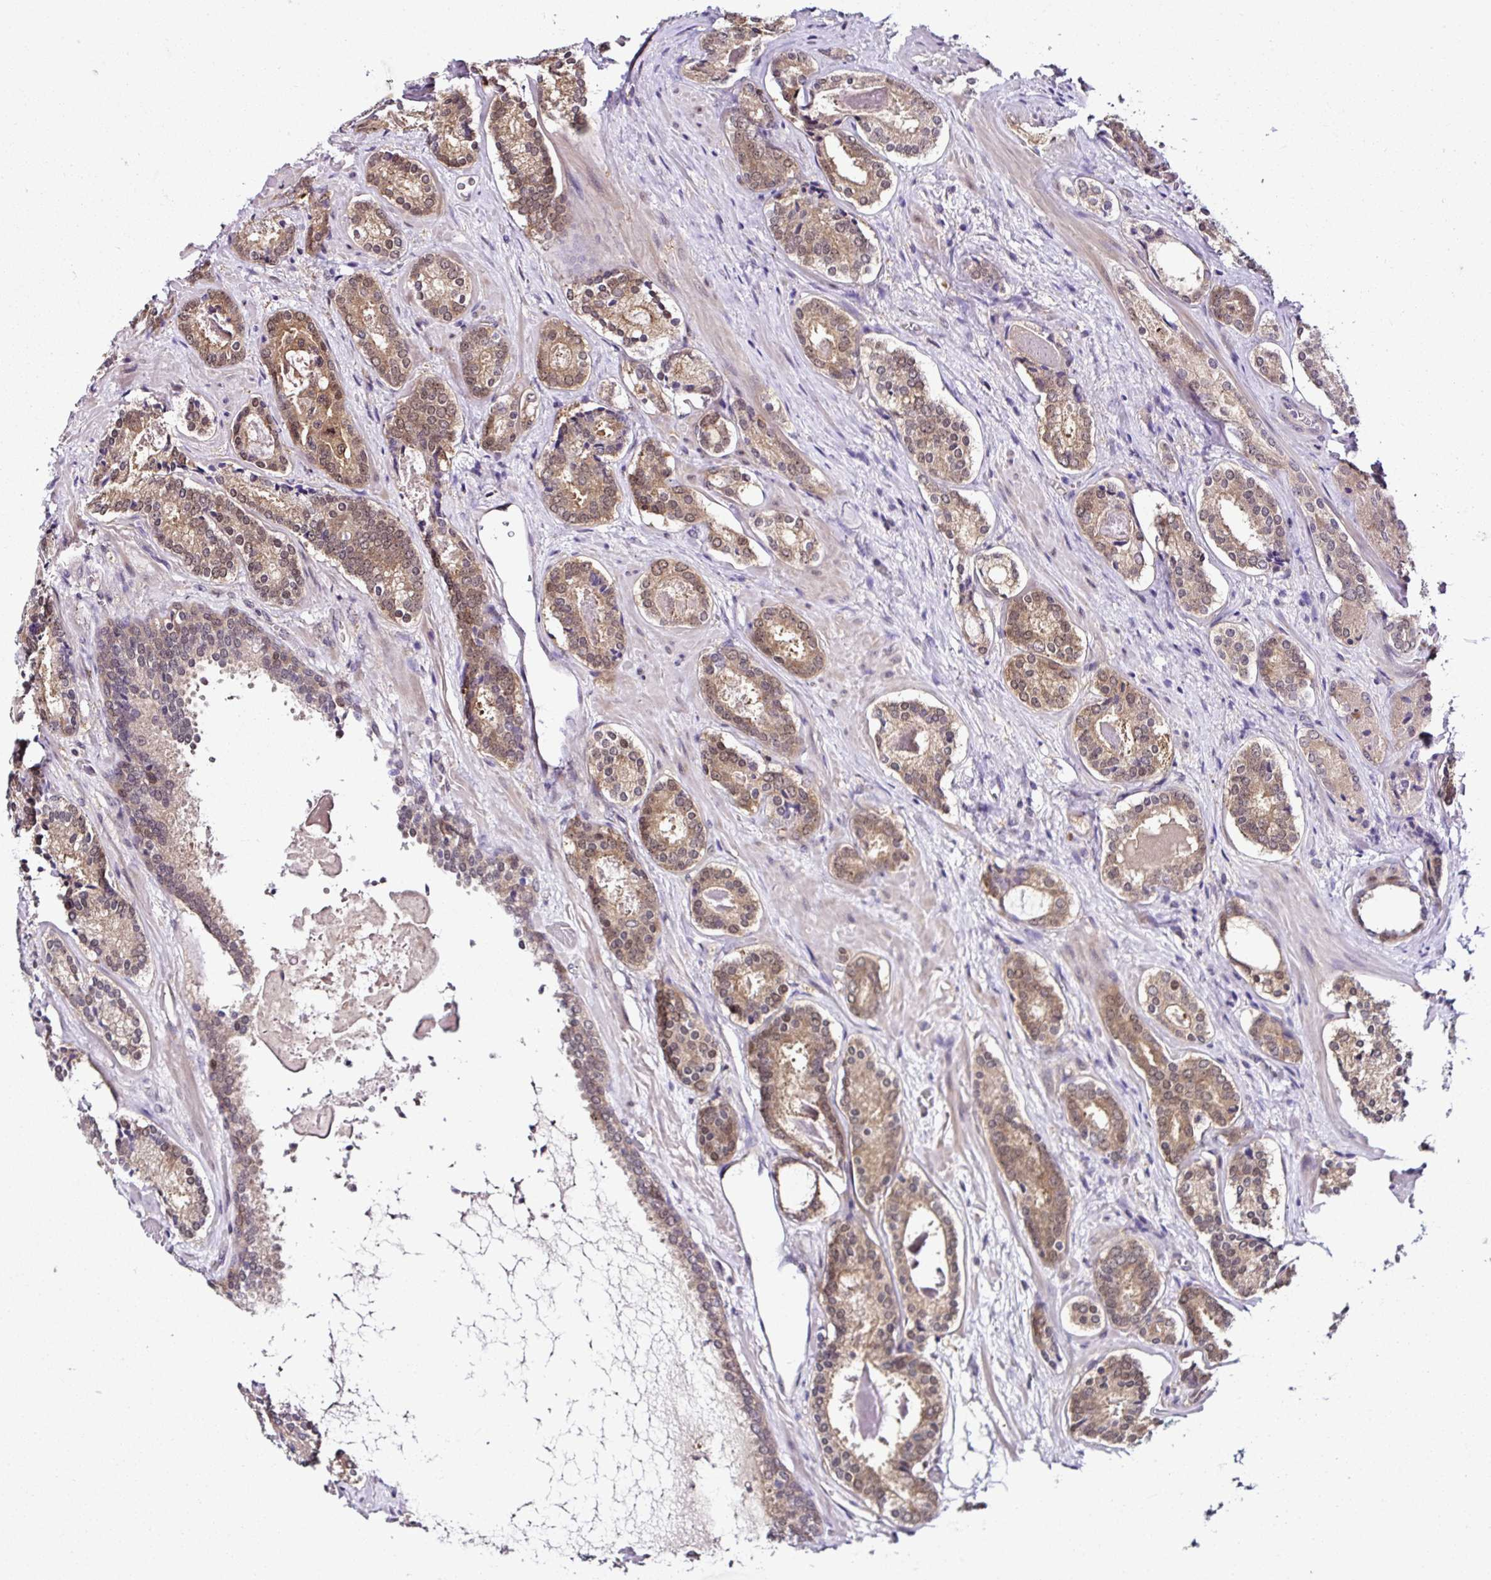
{"staining": {"intensity": "moderate", "quantity": ">75%", "location": "cytoplasmic/membranous,nuclear"}, "tissue": "prostate cancer", "cell_type": "Tumor cells", "image_type": "cancer", "snomed": [{"axis": "morphology", "description": "Adenocarcinoma, Low grade"}, {"axis": "topography", "description": "Prostate"}], "caption": "Immunohistochemistry image of prostate adenocarcinoma (low-grade) stained for a protein (brown), which shows medium levels of moderate cytoplasmic/membranous and nuclear expression in approximately >75% of tumor cells.", "gene": "PIN4", "patient": {"sex": "male", "age": 62}}